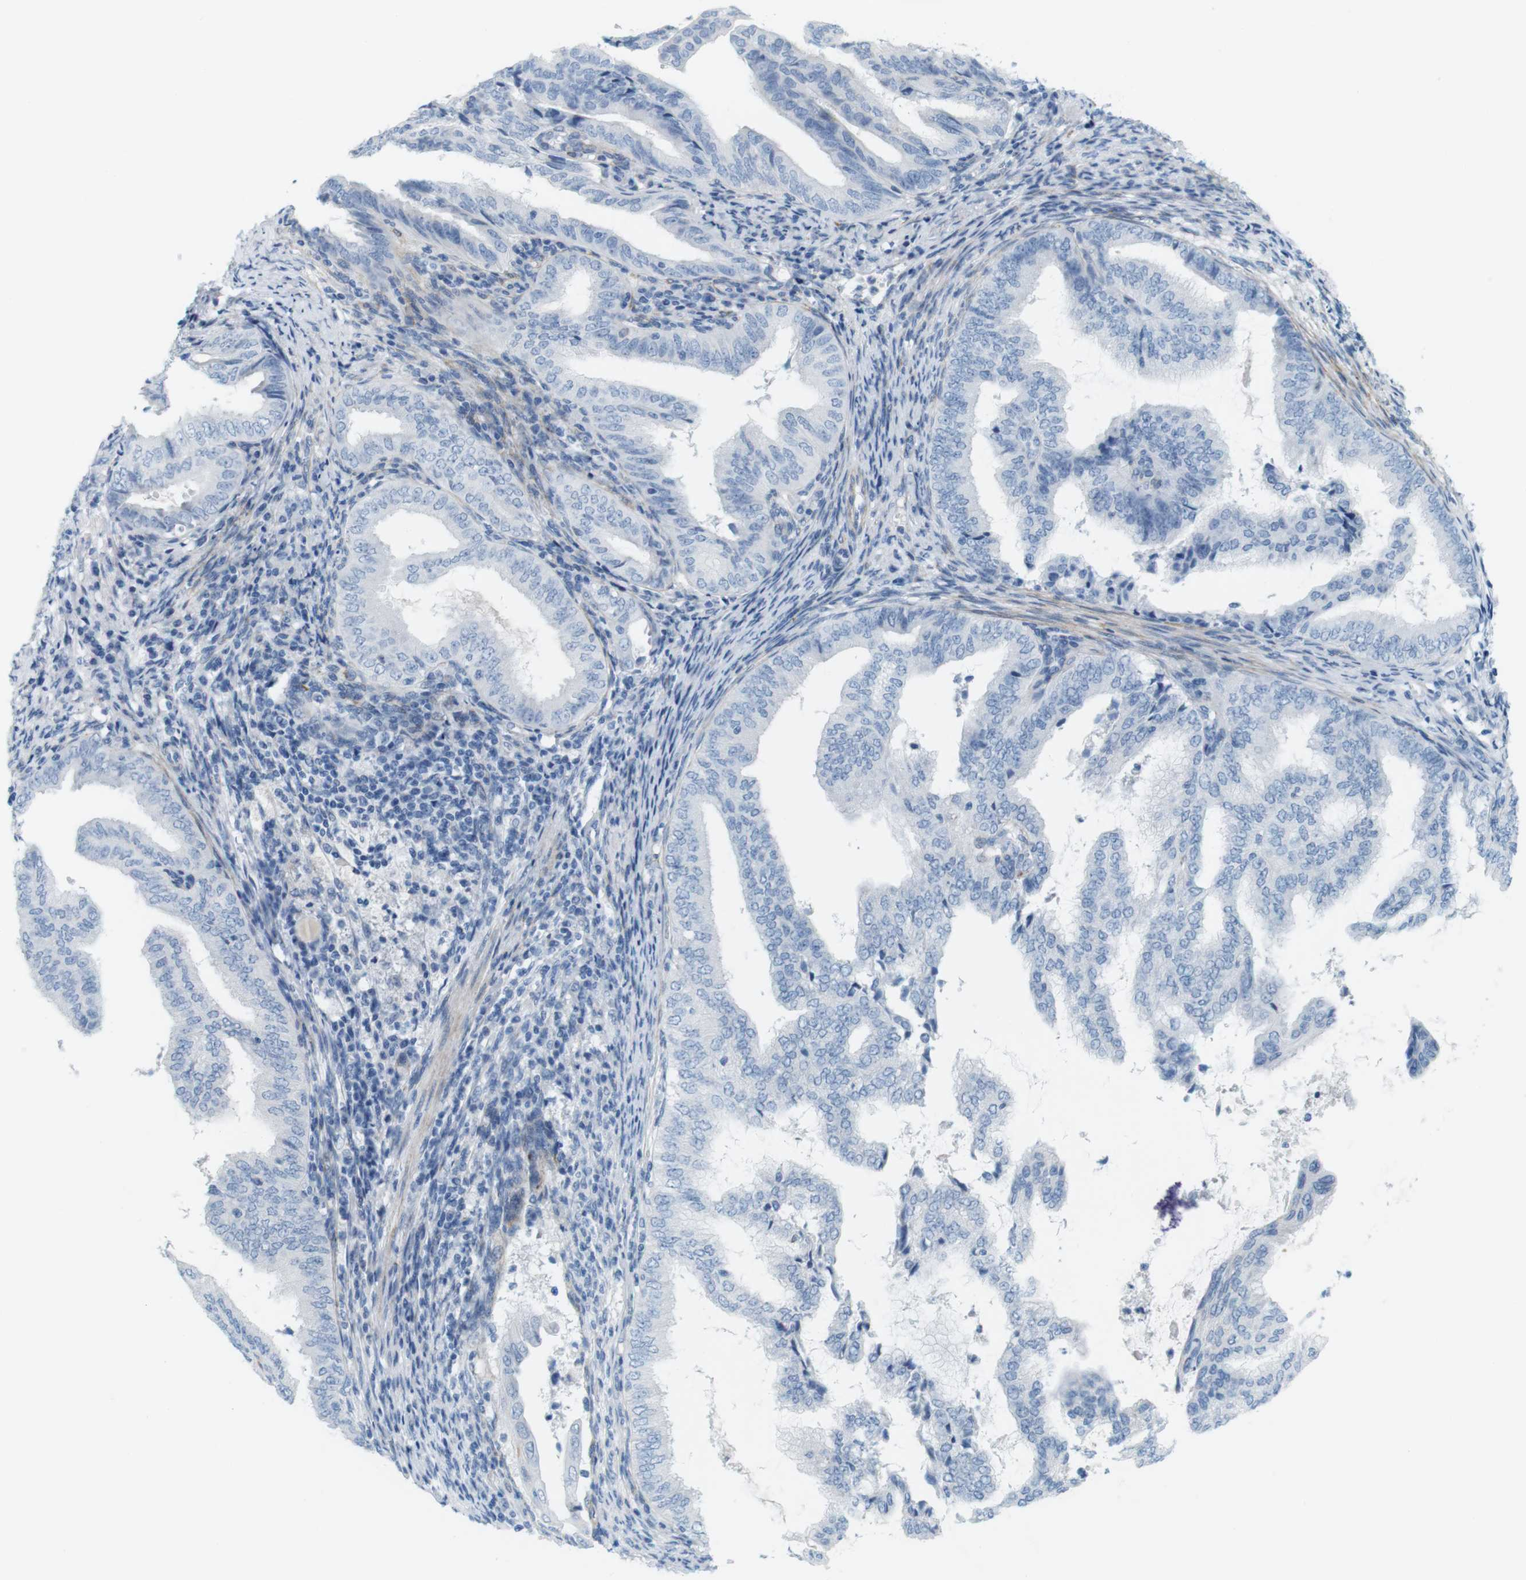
{"staining": {"intensity": "negative", "quantity": "none", "location": "none"}, "tissue": "endometrial cancer", "cell_type": "Tumor cells", "image_type": "cancer", "snomed": [{"axis": "morphology", "description": "Adenocarcinoma, NOS"}, {"axis": "topography", "description": "Endometrium"}], "caption": "High power microscopy histopathology image of an IHC histopathology image of adenocarcinoma (endometrial), revealing no significant staining in tumor cells. The staining was performed using DAB to visualize the protein expression in brown, while the nuclei were stained in blue with hematoxylin (Magnification: 20x).", "gene": "MYH9", "patient": {"sex": "female", "age": 58}}